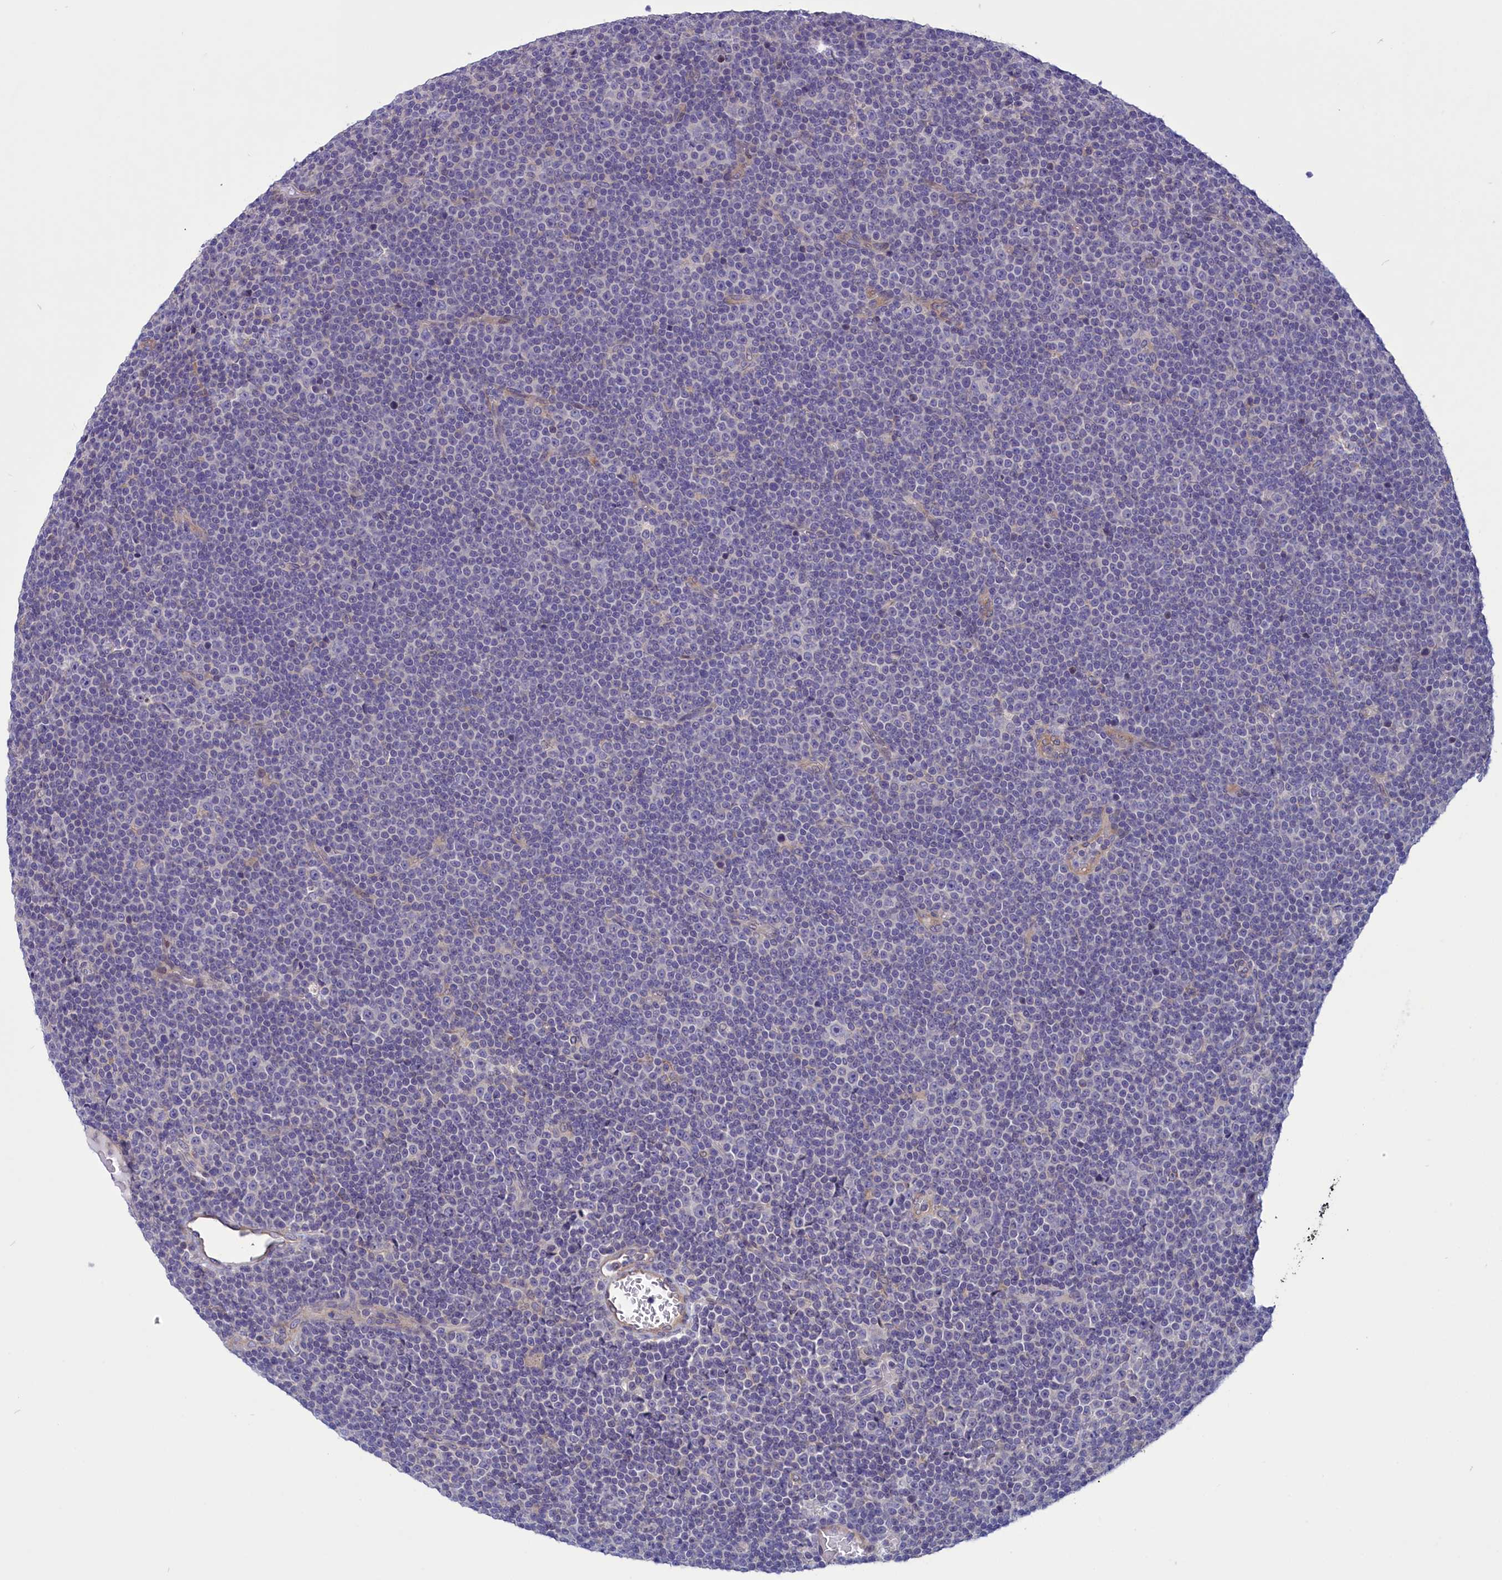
{"staining": {"intensity": "negative", "quantity": "none", "location": "none"}, "tissue": "lymphoma", "cell_type": "Tumor cells", "image_type": "cancer", "snomed": [{"axis": "morphology", "description": "Malignant lymphoma, non-Hodgkin's type, Low grade"}, {"axis": "topography", "description": "Lymph node"}], "caption": "High power microscopy micrograph of an immunohistochemistry (IHC) image of low-grade malignant lymphoma, non-Hodgkin's type, revealing no significant expression in tumor cells.", "gene": "CORO2A", "patient": {"sex": "female", "age": 67}}